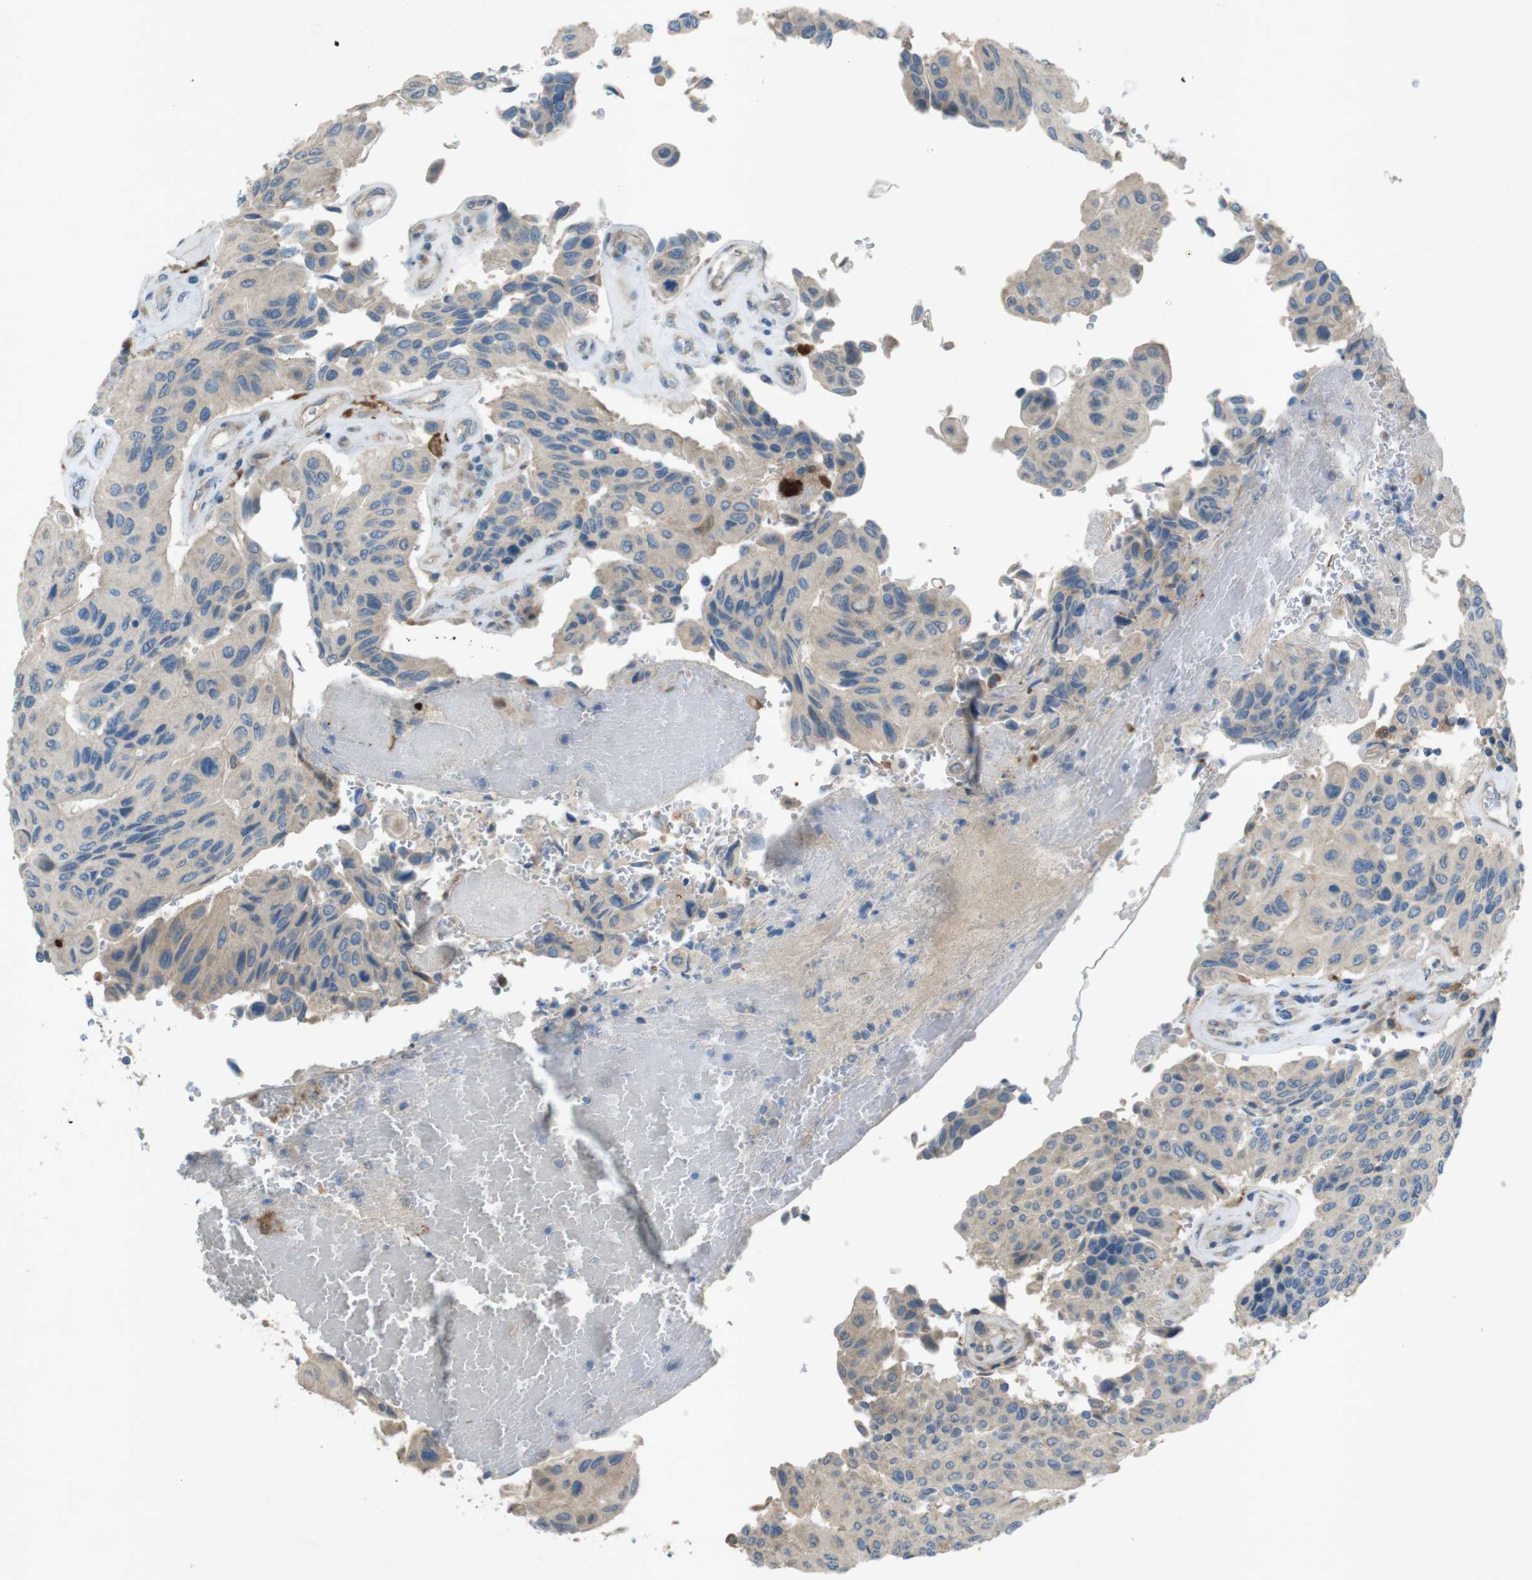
{"staining": {"intensity": "weak", "quantity": "<25%", "location": "cytoplasmic/membranous"}, "tissue": "urothelial cancer", "cell_type": "Tumor cells", "image_type": "cancer", "snomed": [{"axis": "morphology", "description": "Urothelial carcinoma, High grade"}, {"axis": "topography", "description": "Urinary bladder"}], "caption": "The image displays no staining of tumor cells in urothelial cancer.", "gene": "TMEM41B", "patient": {"sex": "male", "age": 66}}